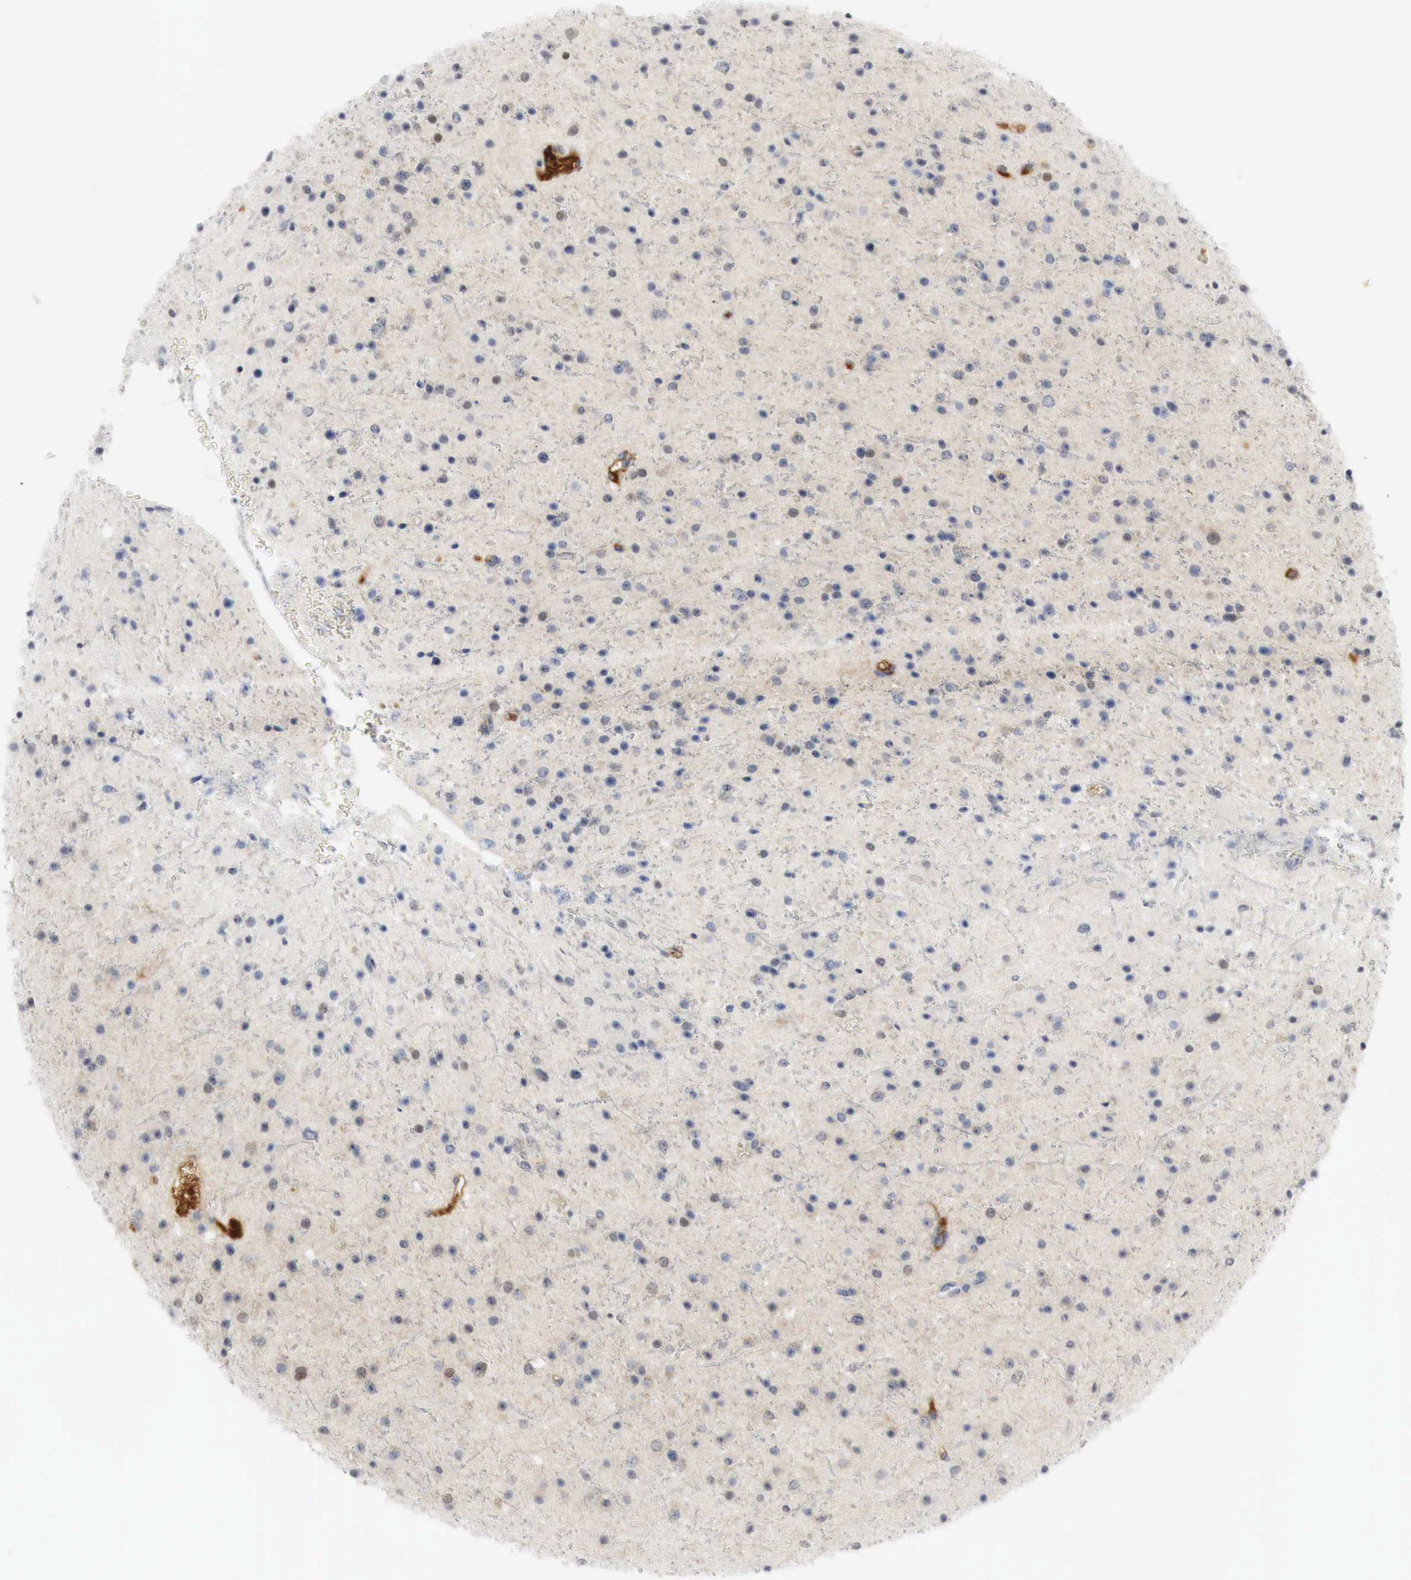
{"staining": {"intensity": "moderate", "quantity": "<25%", "location": "cytoplasmic/membranous,nuclear"}, "tissue": "glioma", "cell_type": "Tumor cells", "image_type": "cancer", "snomed": [{"axis": "morphology", "description": "Glioma, malignant, Low grade"}, {"axis": "topography", "description": "Brain"}], "caption": "IHC micrograph of neoplastic tissue: glioma stained using immunohistochemistry (IHC) demonstrates low levels of moderate protein expression localized specifically in the cytoplasmic/membranous and nuclear of tumor cells, appearing as a cytoplasmic/membranous and nuclear brown color.", "gene": "MYC", "patient": {"sex": "female", "age": 46}}